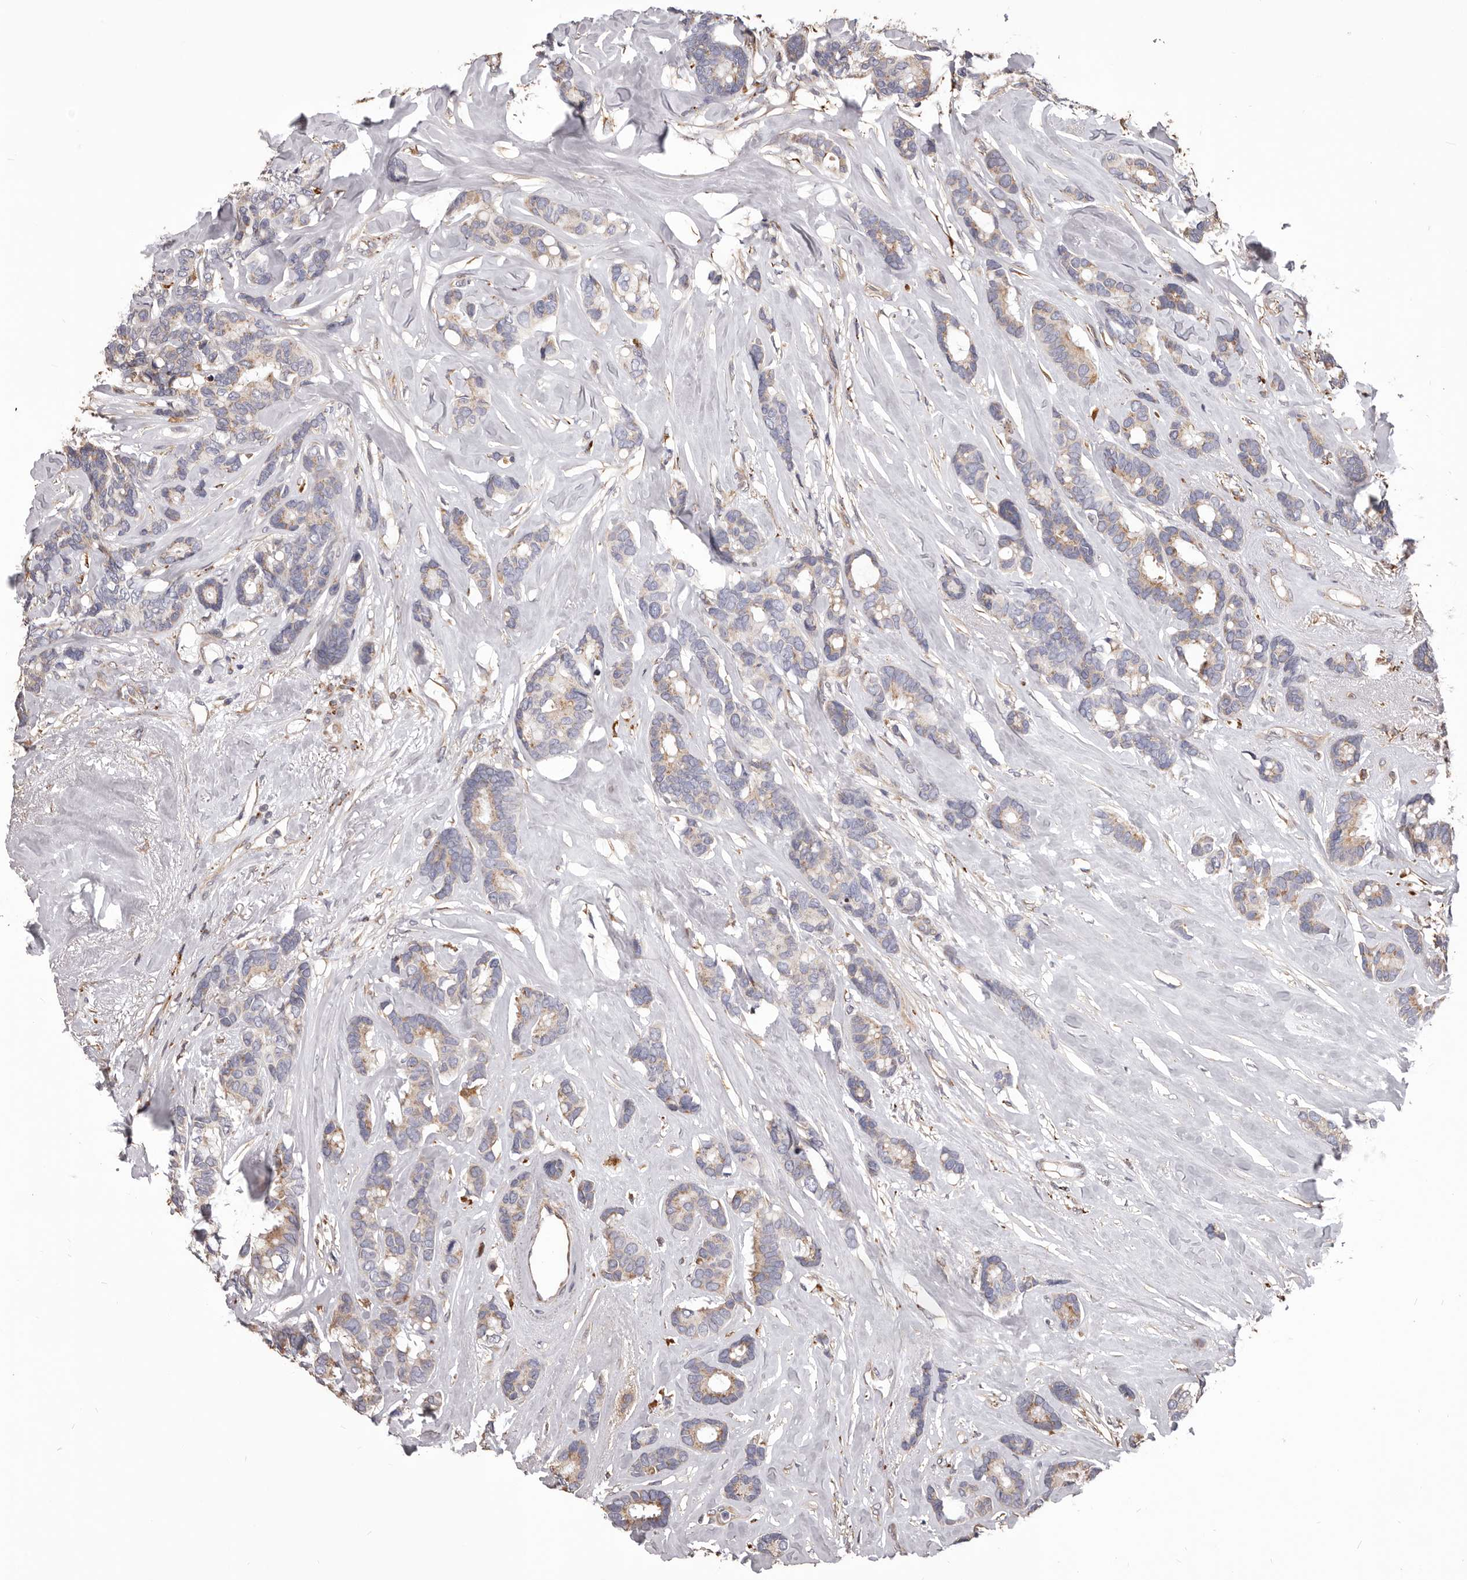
{"staining": {"intensity": "negative", "quantity": "none", "location": "none"}, "tissue": "breast cancer", "cell_type": "Tumor cells", "image_type": "cancer", "snomed": [{"axis": "morphology", "description": "Duct carcinoma"}, {"axis": "topography", "description": "Breast"}], "caption": "There is no significant staining in tumor cells of breast cancer (infiltrating ductal carcinoma).", "gene": "CEP104", "patient": {"sex": "female", "age": 87}}